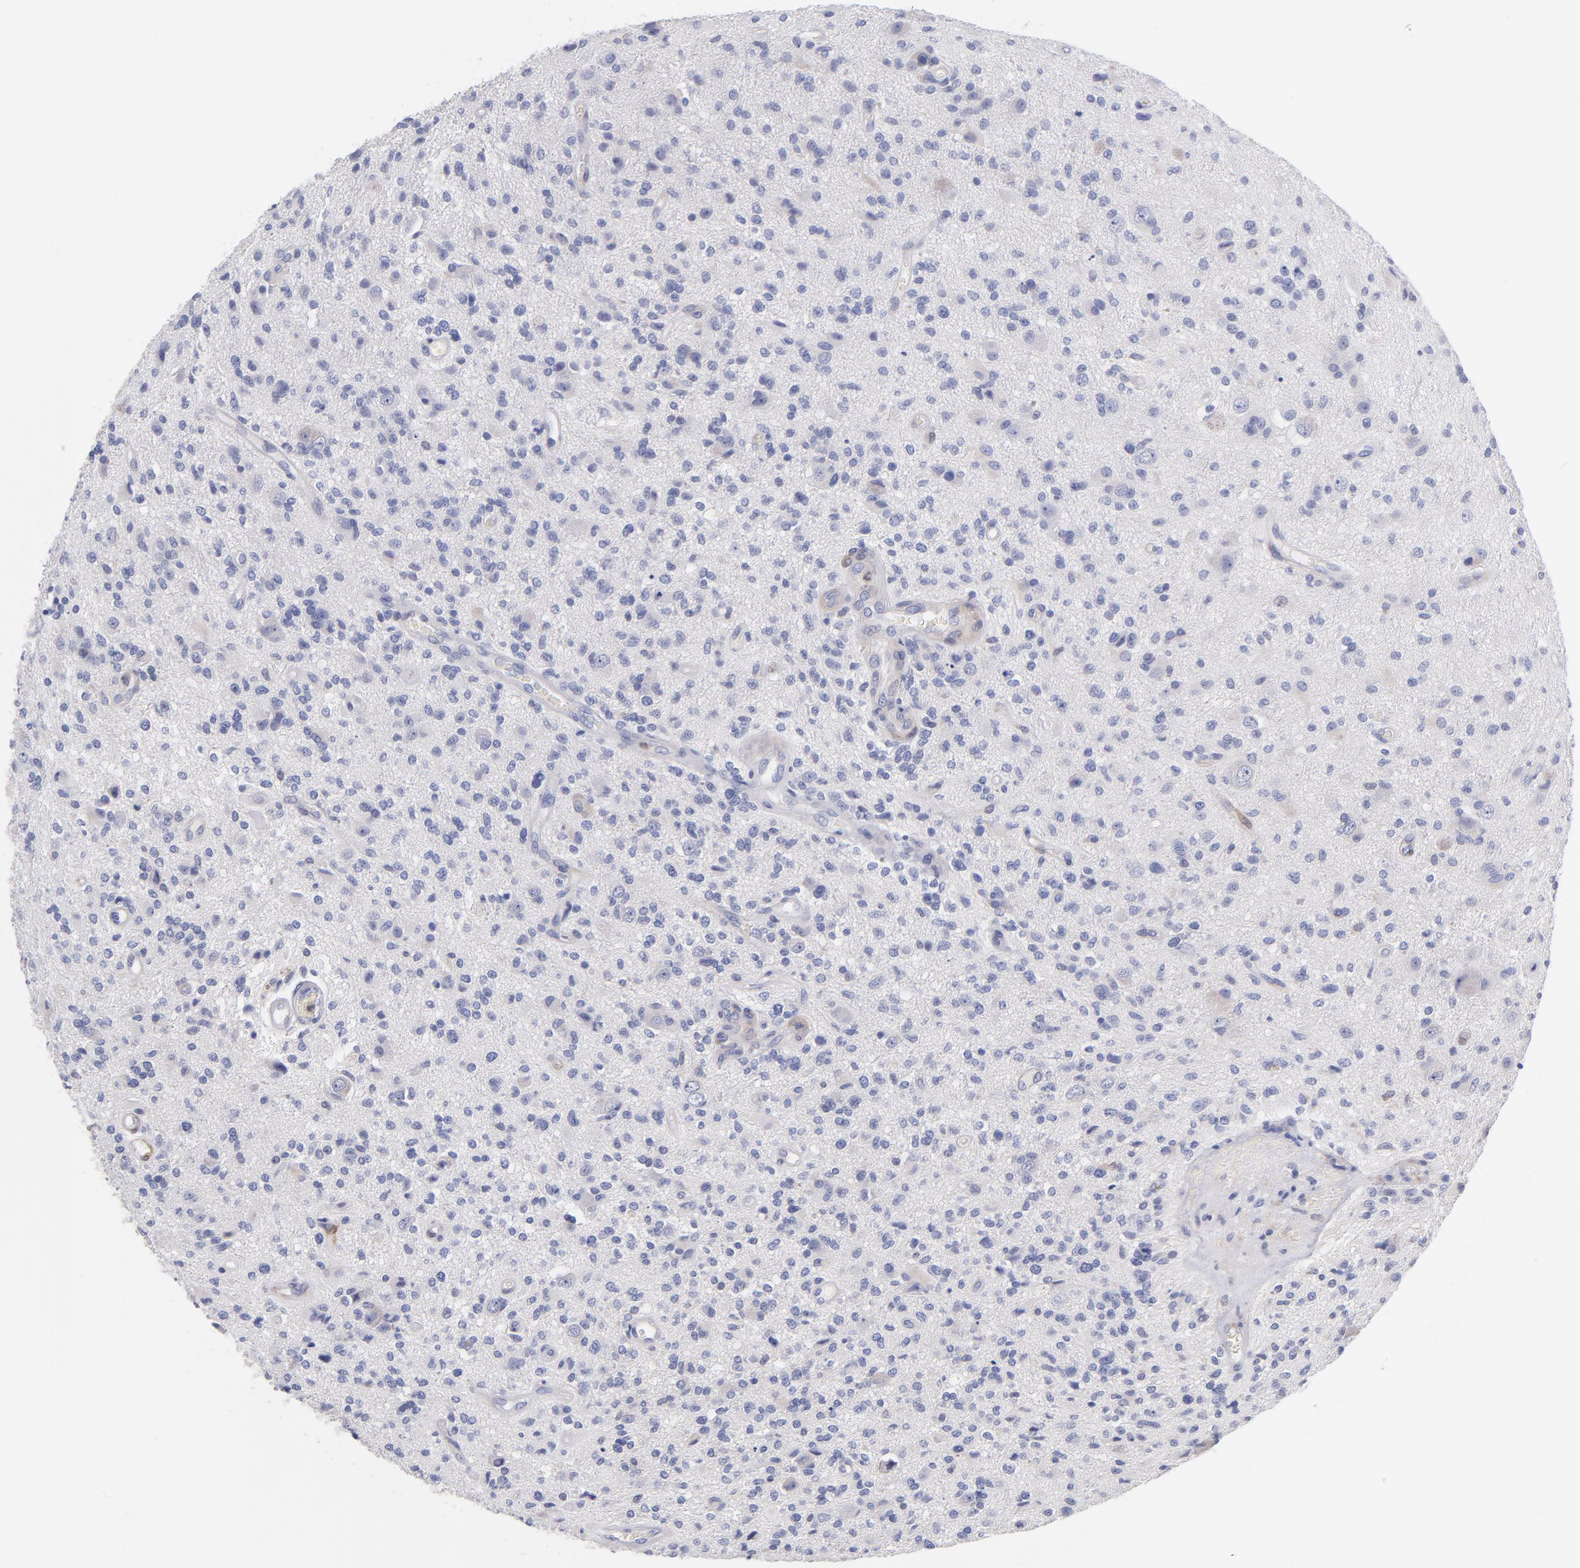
{"staining": {"intensity": "weak", "quantity": "<25%", "location": "nuclear"}, "tissue": "glioma", "cell_type": "Tumor cells", "image_type": "cancer", "snomed": [{"axis": "morphology", "description": "Normal tissue, NOS"}, {"axis": "morphology", "description": "Glioma, malignant, High grade"}, {"axis": "topography", "description": "Cerebral cortex"}], "caption": "Image shows no protein staining in tumor cells of malignant glioma (high-grade) tissue.", "gene": "BID", "patient": {"sex": "male", "age": 75}}